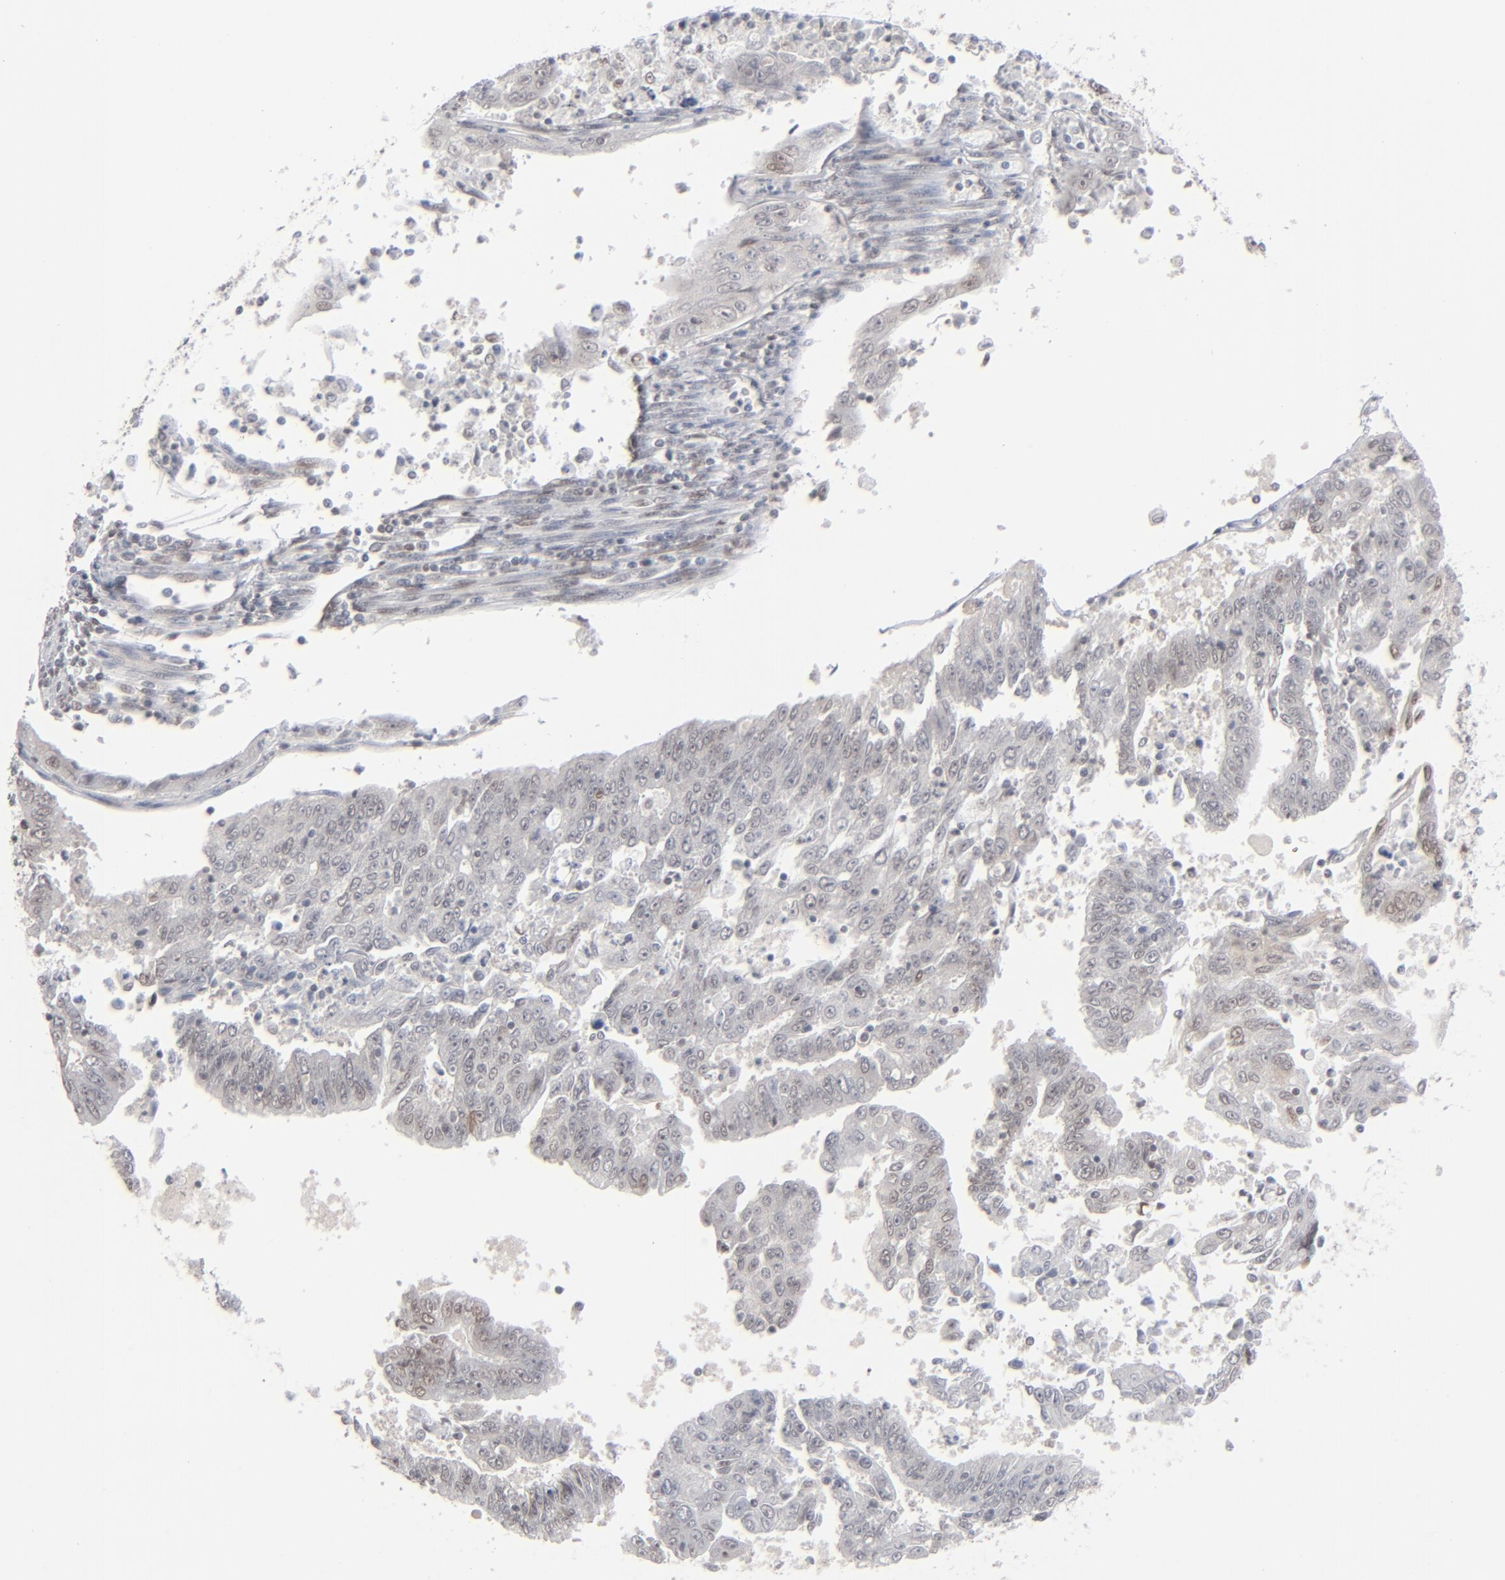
{"staining": {"intensity": "weak", "quantity": "<25%", "location": "nuclear"}, "tissue": "endometrial cancer", "cell_type": "Tumor cells", "image_type": "cancer", "snomed": [{"axis": "morphology", "description": "Adenocarcinoma, NOS"}, {"axis": "topography", "description": "Endometrium"}], "caption": "The IHC photomicrograph has no significant expression in tumor cells of endometrial cancer (adenocarcinoma) tissue.", "gene": "IRF9", "patient": {"sex": "female", "age": 42}}